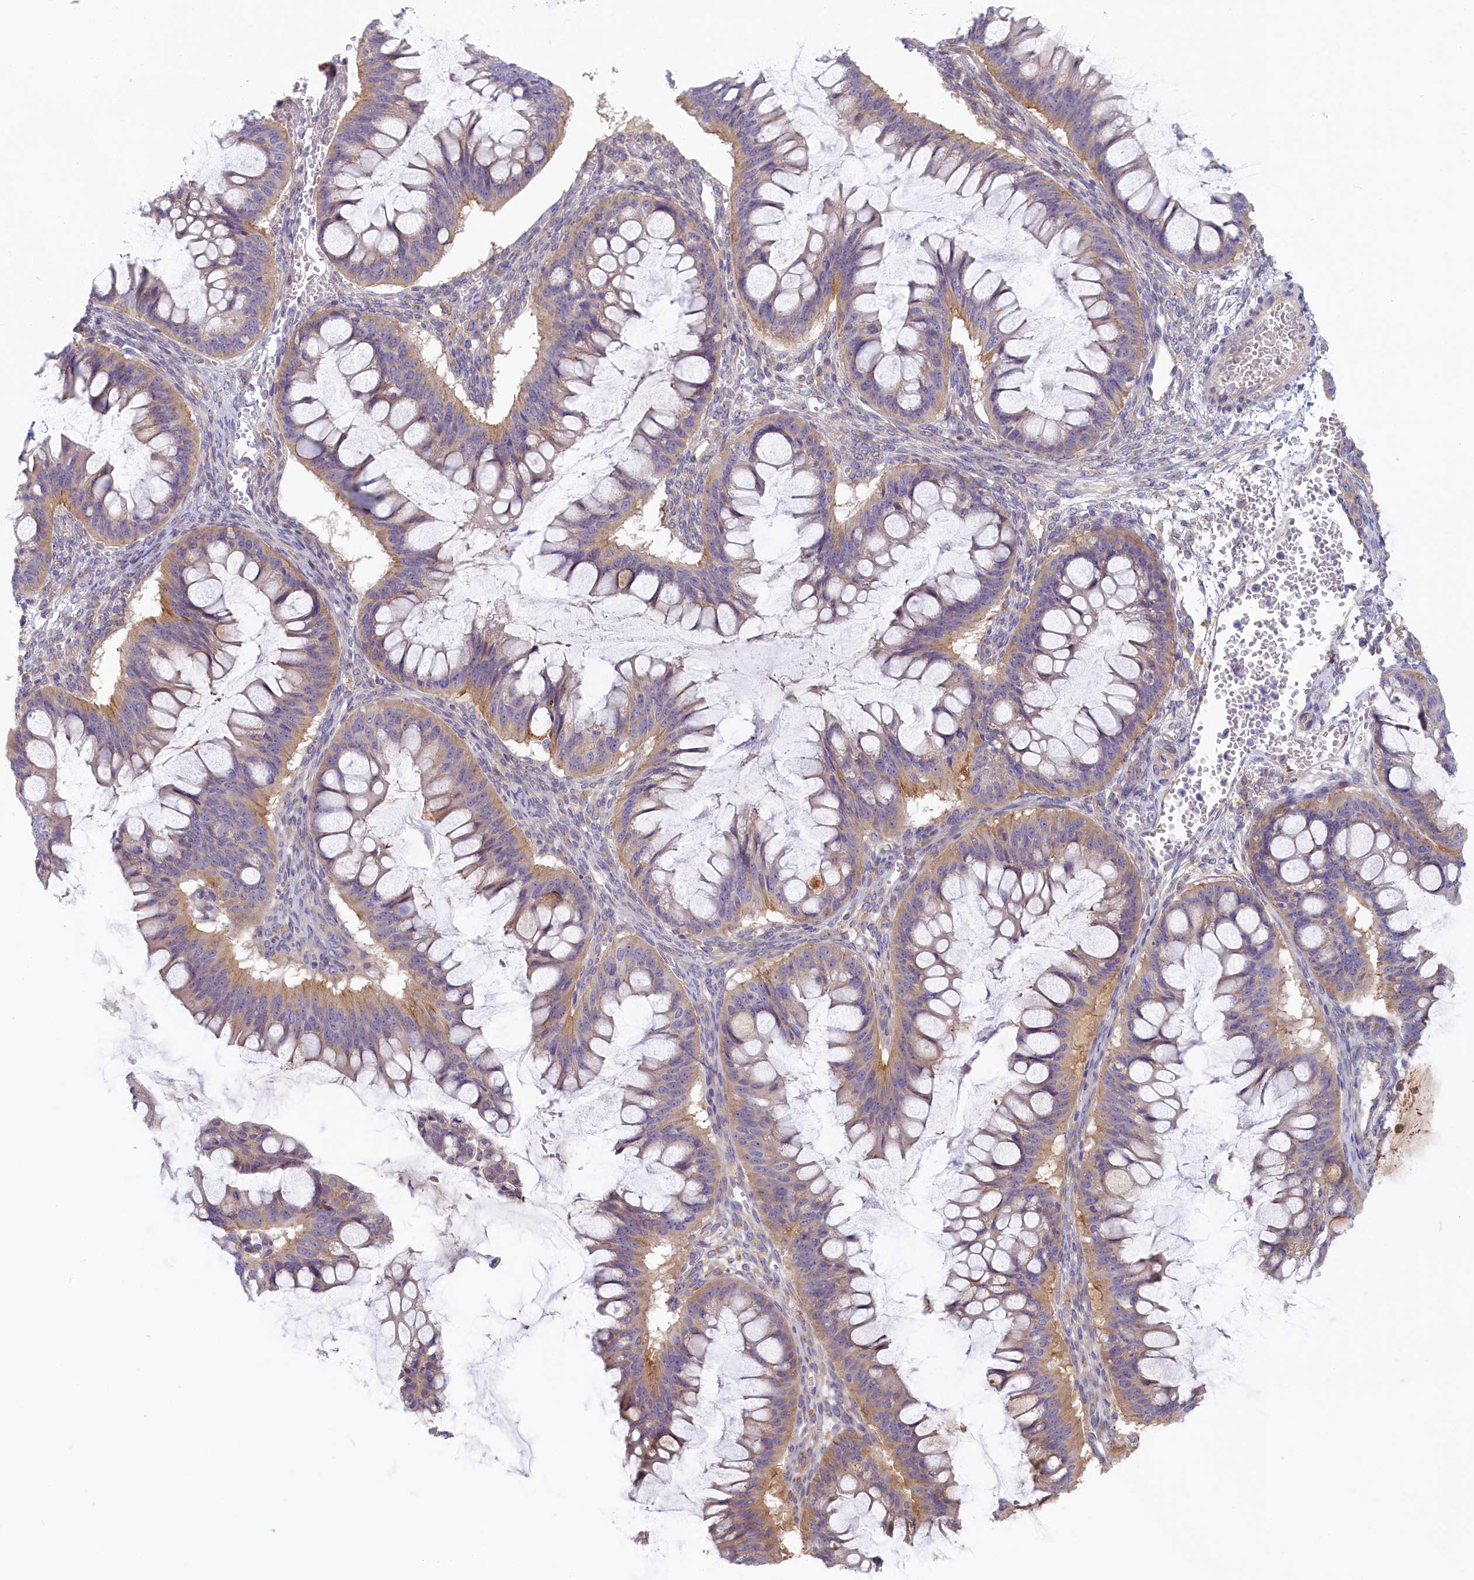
{"staining": {"intensity": "weak", "quantity": "25%-75%", "location": "cytoplasmic/membranous"}, "tissue": "ovarian cancer", "cell_type": "Tumor cells", "image_type": "cancer", "snomed": [{"axis": "morphology", "description": "Cystadenocarcinoma, mucinous, NOS"}, {"axis": "topography", "description": "Ovary"}], "caption": "Immunohistochemical staining of human ovarian cancer (mucinous cystadenocarcinoma) demonstrates low levels of weak cytoplasmic/membranous expression in approximately 25%-75% of tumor cells.", "gene": "STX16", "patient": {"sex": "female", "age": 73}}